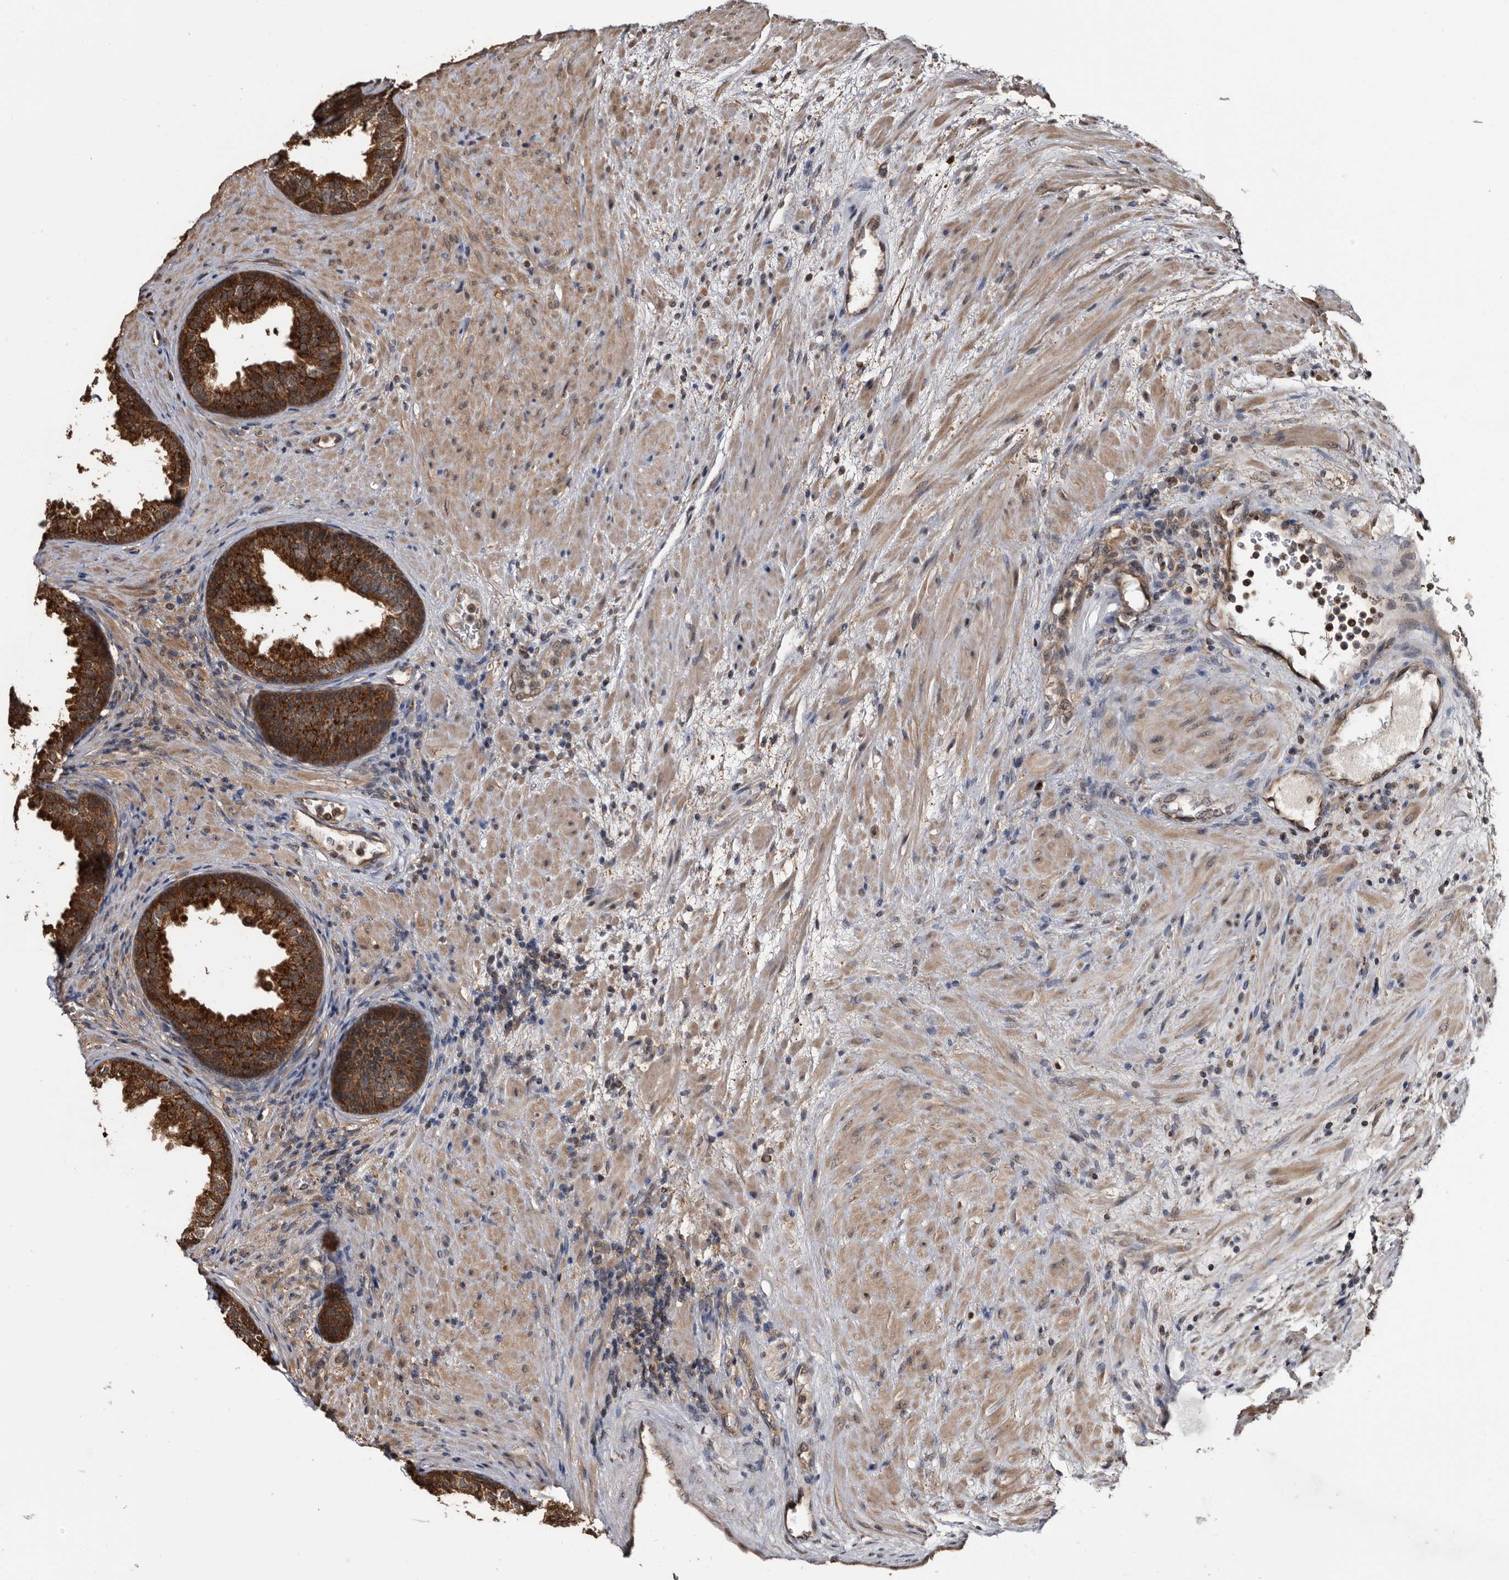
{"staining": {"intensity": "strong", "quantity": ">75%", "location": "cytoplasmic/membranous"}, "tissue": "prostate", "cell_type": "Glandular cells", "image_type": "normal", "snomed": [{"axis": "morphology", "description": "Normal tissue, NOS"}, {"axis": "topography", "description": "Prostate"}], "caption": "Brown immunohistochemical staining in benign human prostate shows strong cytoplasmic/membranous positivity in approximately >75% of glandular cells. The protein of interest is stained brown, and the nuclei are stained in blue (DAB IHC with brightfield microscopy, high magnification).", "gene": "TTI2", "patient": {"sex": "male", "age": 76}}